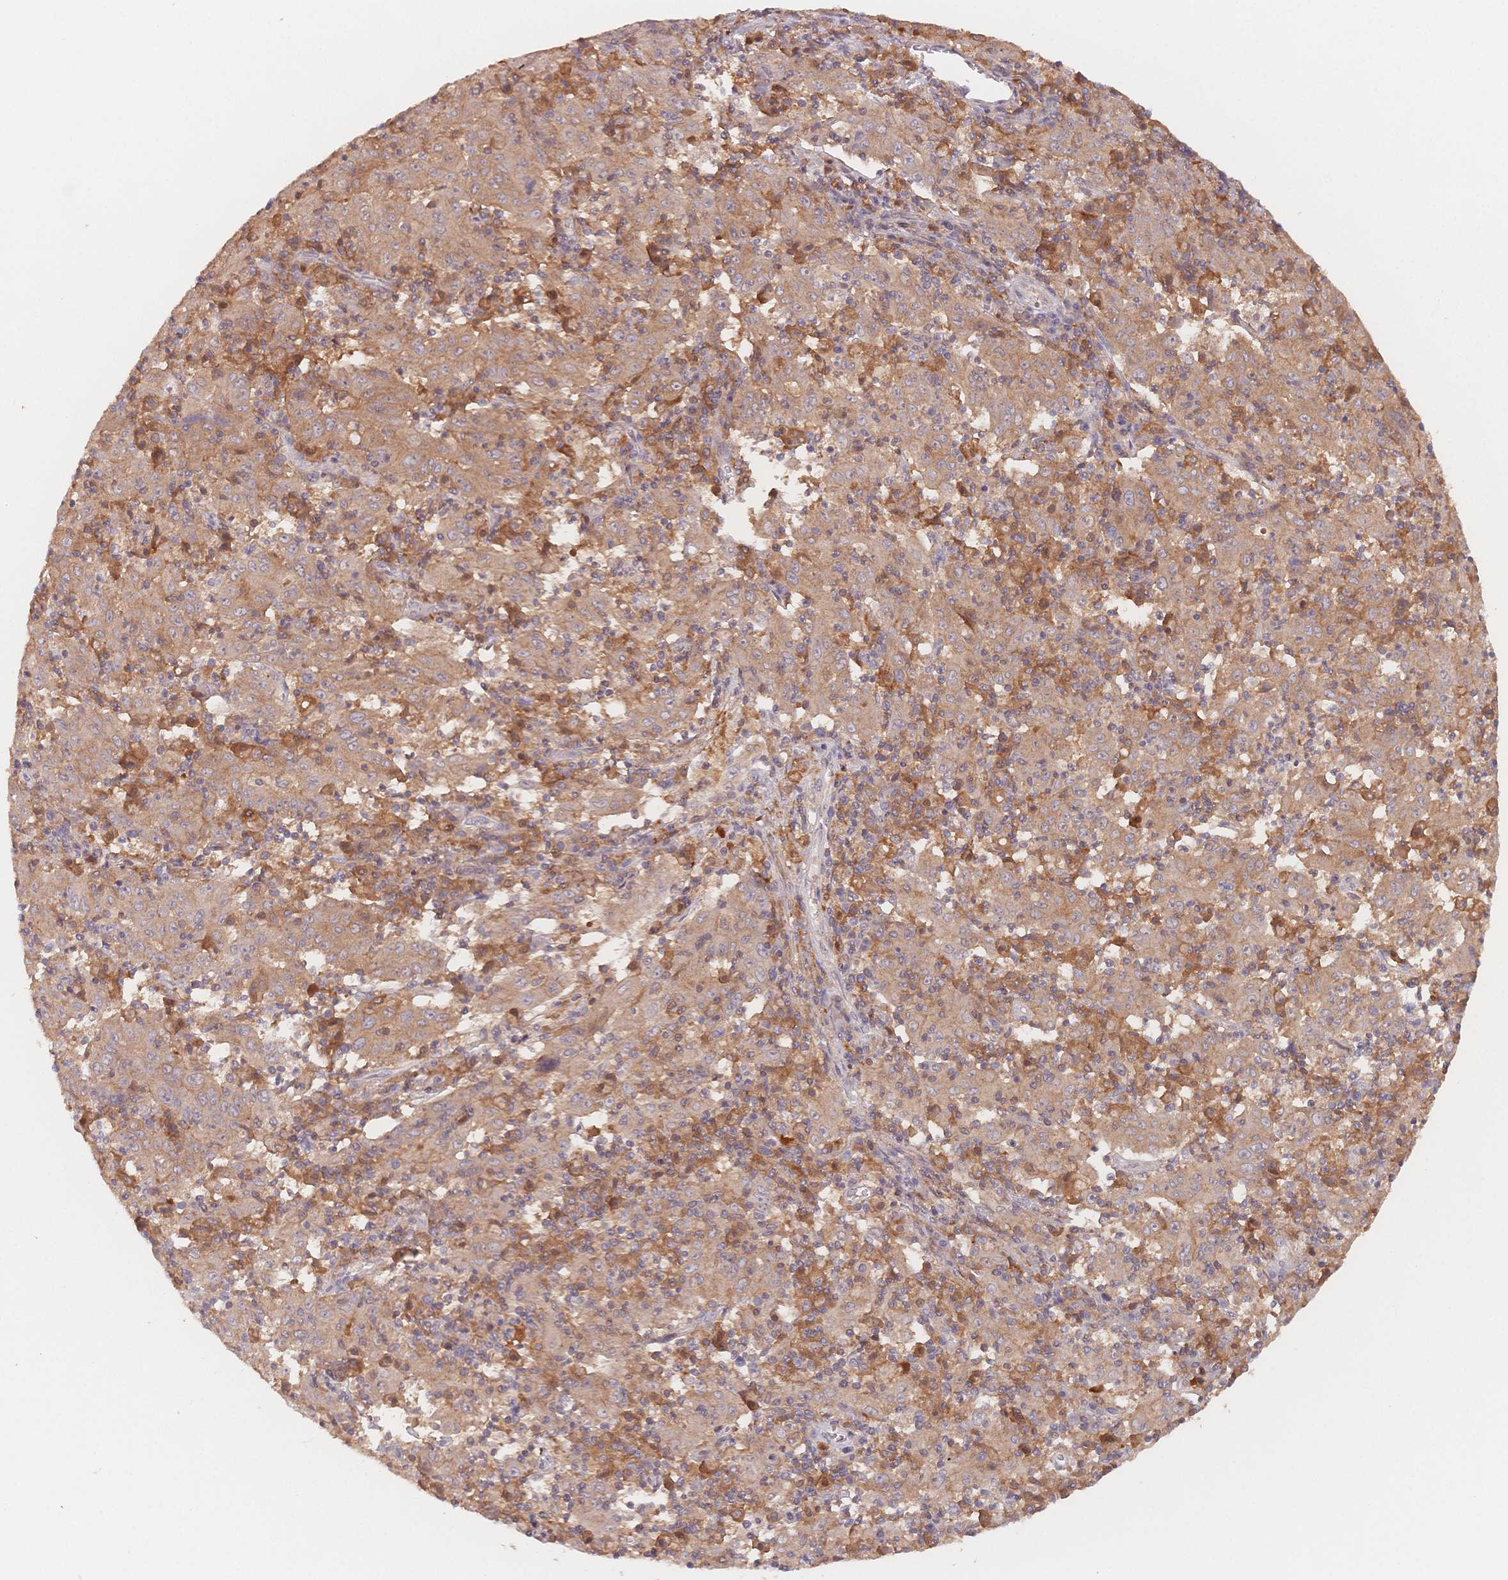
{"staining": {"intensity": "weak", "quantity": ">75%", "location": "cytoplasmic/membranous"}, "tissue": "pancreatic cancer", "cell_type": "Tumor cells", "image_type": "cancer", "snomed": [{"axis": "morphology", "description": "Adenocarcinoma, NOS"}, {"axis": "topography", "description": "Pancreas"}], "caption": "A photomicrograph showing weak cytoplasmic/membranous staining in approximately >75% of tumor cells in pancreatic adenocarcinoma, as visualized by brown immunohistochemical staining.", "gene": "C12orf75", "patient": {"sex": "male", "age": 63}}